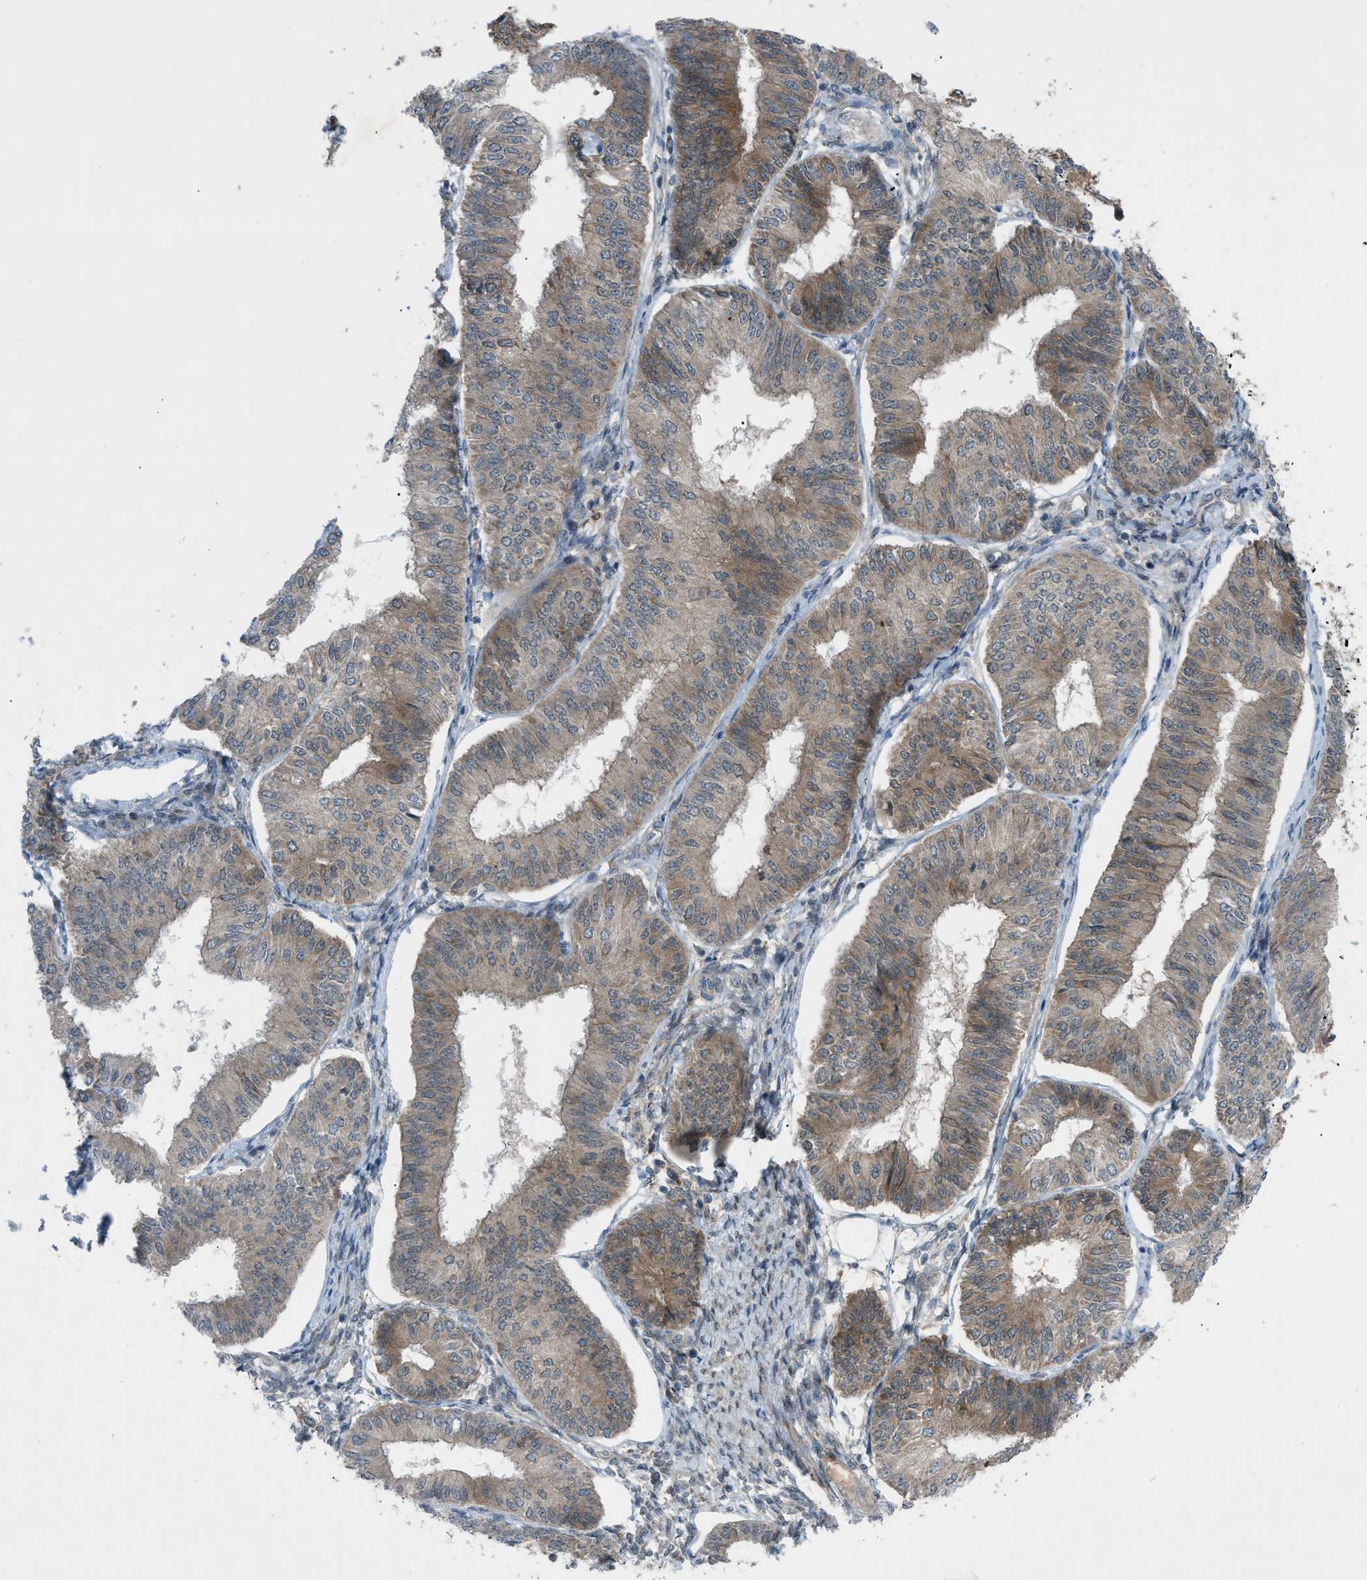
{"staining": {"intensity": "moderate", "quantity": ">75%", "location": "cytoplasmic/membranous"}, "tissue": "endometrial cancer", "cell_type": "Tumor cells", "image_type": "cancer", "snomed": [{"axis": "morphology", "description": "Adenocarcinoma, NOS"}, {"axis": "topography", "description": "Endometrium"}], "caption": "Protein staining exhibits moderate cytoplasmic/membranous positivity in approximately >75% of tumor cells in endometrial cancer (adenocarcinoma).", "gene": "DYRK1A", "patient": {"sex": "female", "age": 58}}